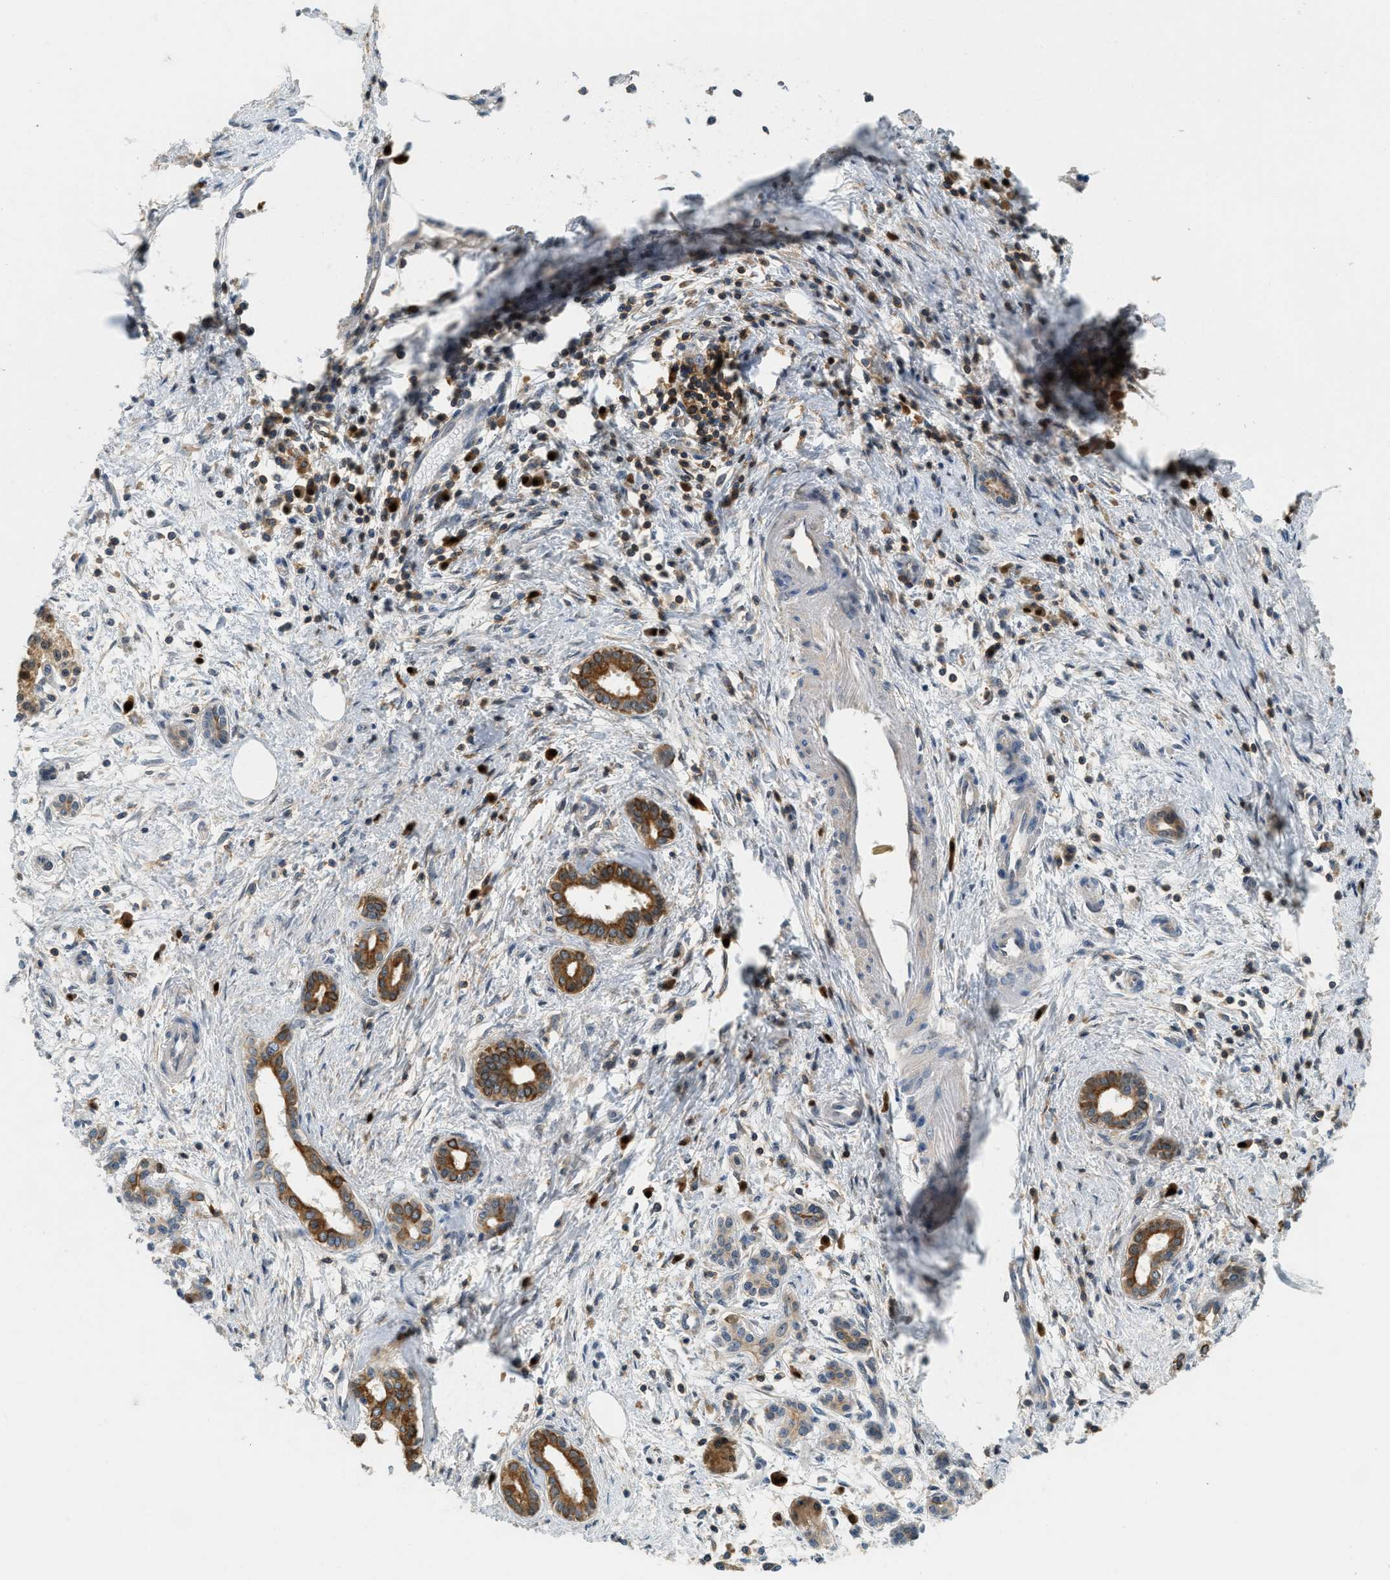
{"staining": {"intensity": "strong", "quantity": ">75%", "location": "cytoplasmic/membranous,nuclear"}, "tissue": "pancreatic cancer", "cell_type": "Tumor cells", "image_type": "cancer", "snomed": [{"axis": "morphology", "description": "Adenocarcinoma, NOS"}, {"axis": "topography", "description": "Pancreas"}], "caption": "Brown immunohistochemical staining in pancreatic cancer (adenocarcinoma) displays strong cytoplasmic/membranous and nuclear expression in about >75% of tumor cells.", "gene": "GMPPB", "patient": {"sex": "female", "age": 70}}